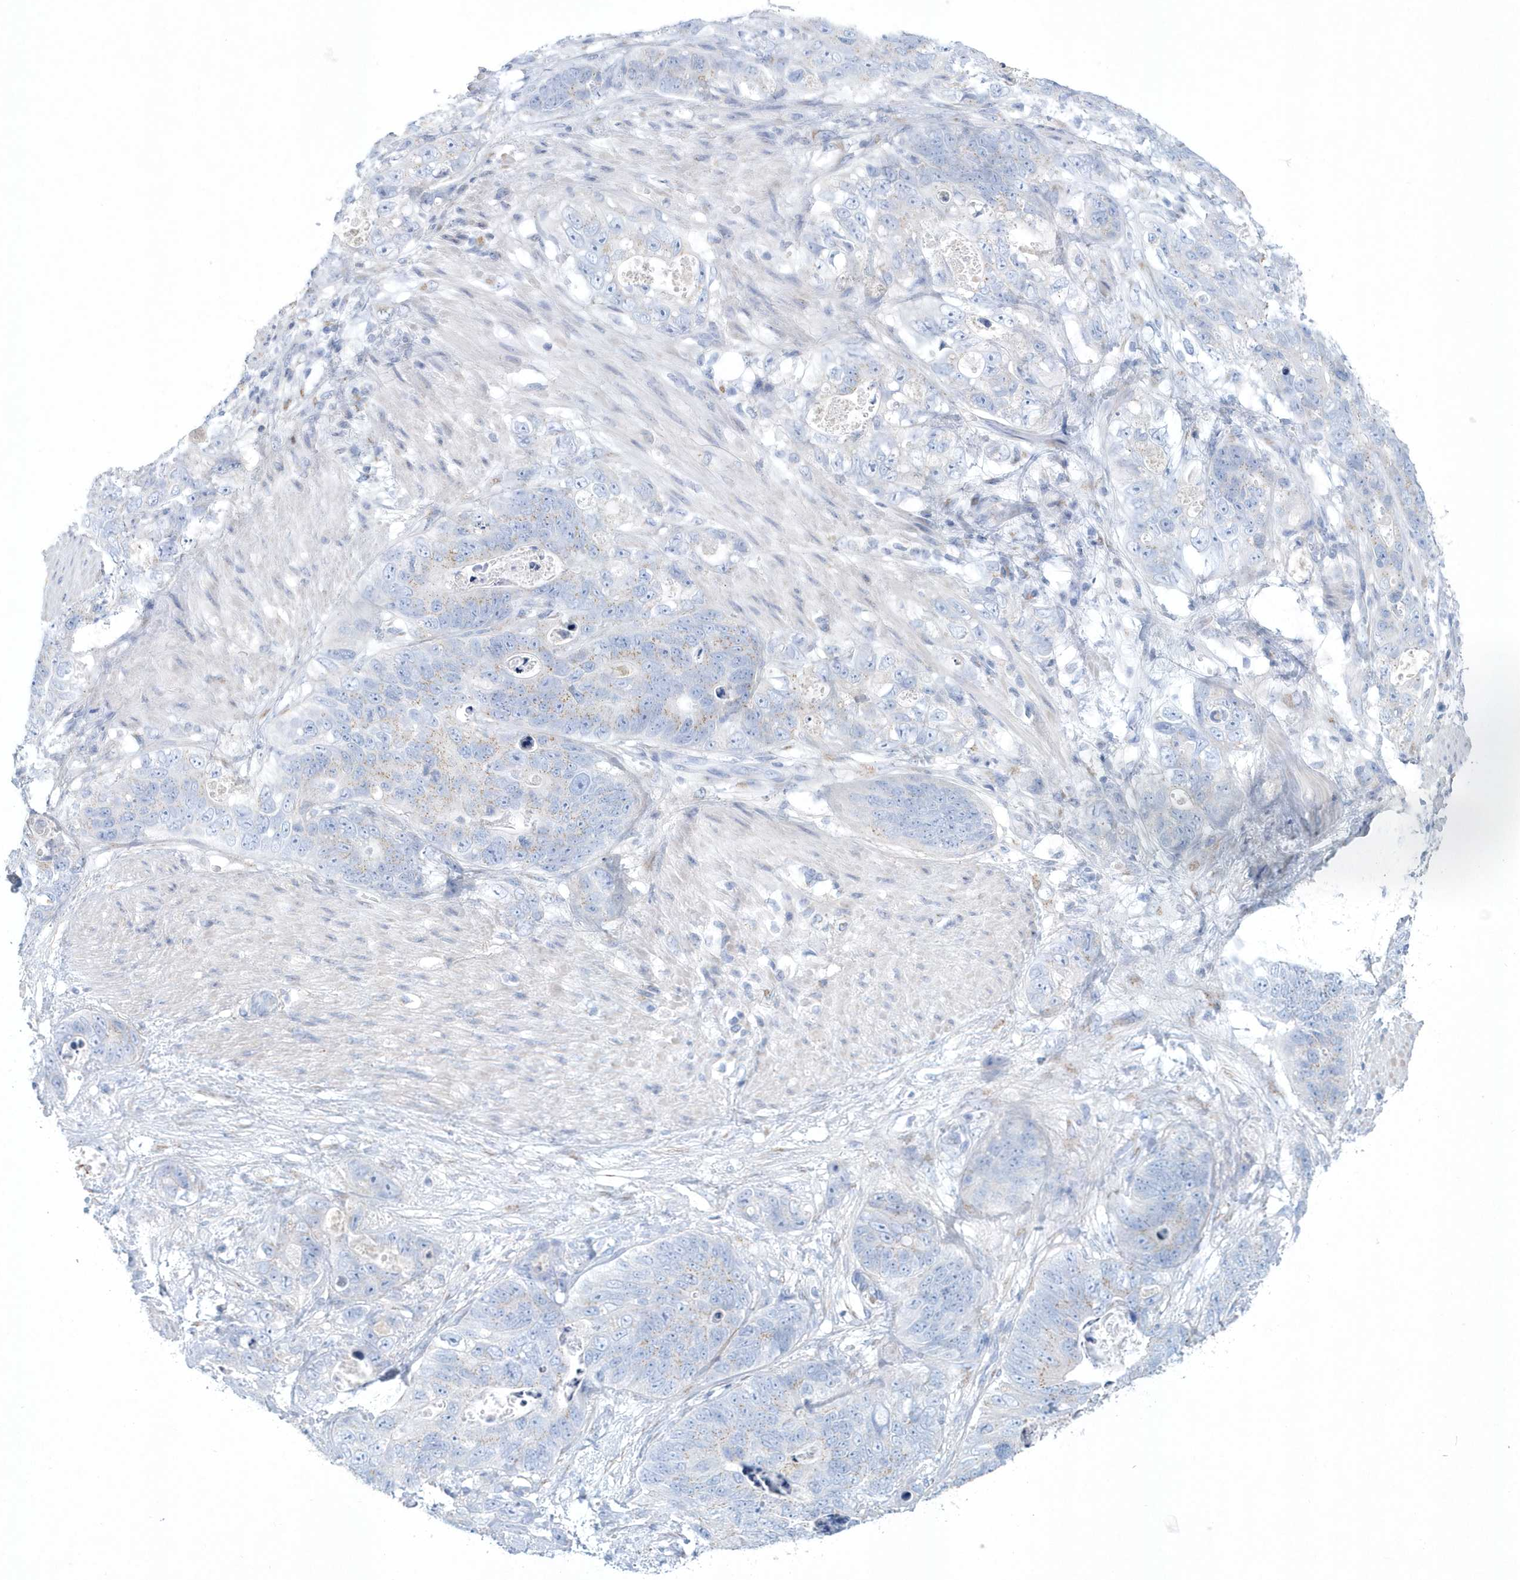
{"staining": {"intensity": "negative", "quantity": "none", "location": "none"}, "tissue": "stomach cancer", "cell_type": "Tumor cells", "image_type": "cancer", "snomed": [{"axis": "morphology", "description": "Normal tissue, NOS"}, {"axis": "morphology", "description": "Adenocarcinoma, NOS"}, {"axis": "topography", "description": "Stomach"}], "caption": "Immunohistochemistry of human stomach cancer (adenocarcinoma) exhibits no staining in tumor cells.", "gene": "SPATA18", "patient": {"sex": "female", "age": 89}}